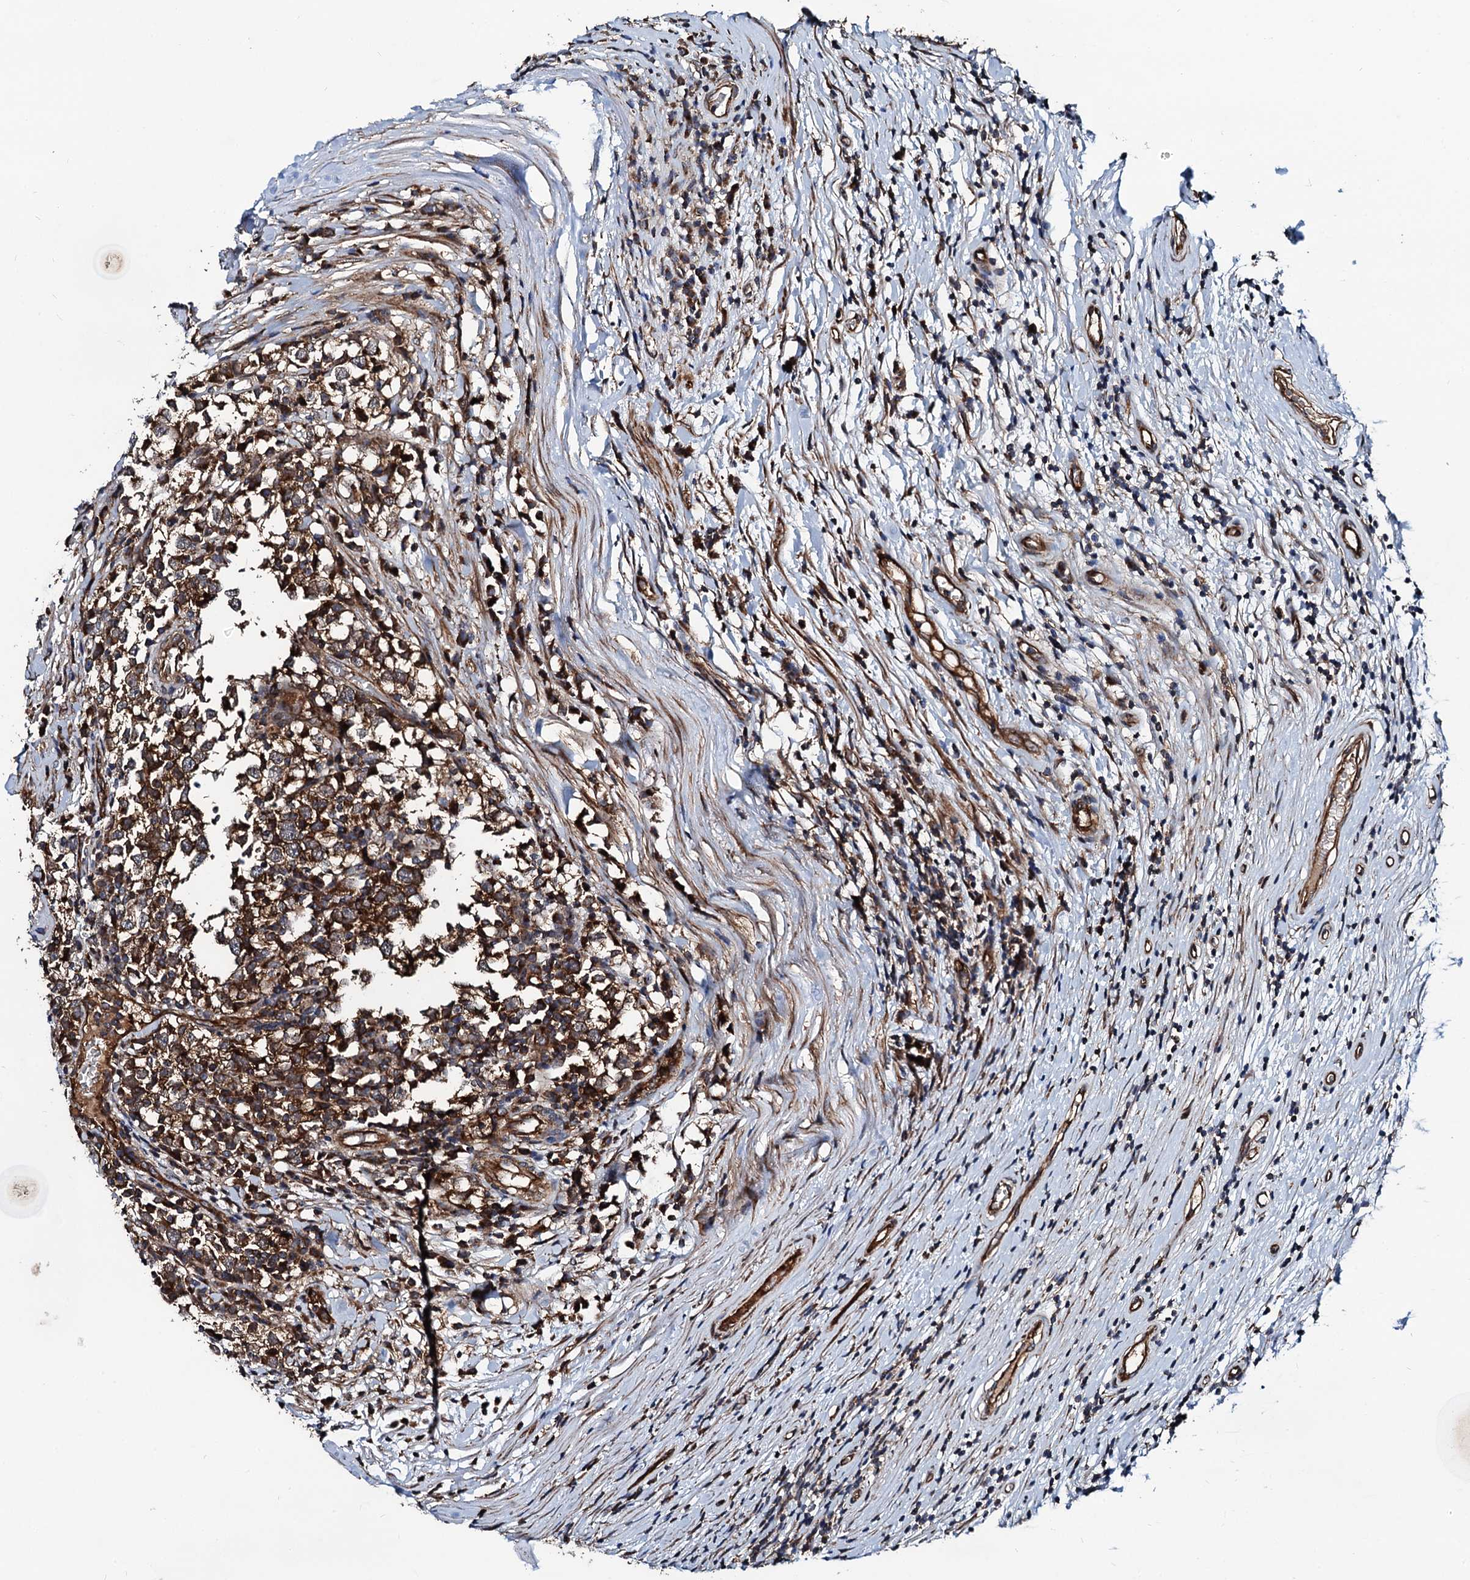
{"staining": {"intensity": "strong", "quantity": ">75%", "location": "cytoplasmic/membranous"}, "tissue": "testis cancer", "cell_type": "Tumor cells", "image_type": "cancer", "snomed": [{"axis": "morphology", "description": "Seminoma, NOS"}, {"axis": "topography", "description": "Testis"}], "caption": "About >75% of tumor cells in human testis cancer (seminoma) show strong cytoplasmic/membranous protein positivity as visualized by brown immunohistochemical staining.", "gene": "NEK1", "patient": {"sex": "male", "age": 65}}